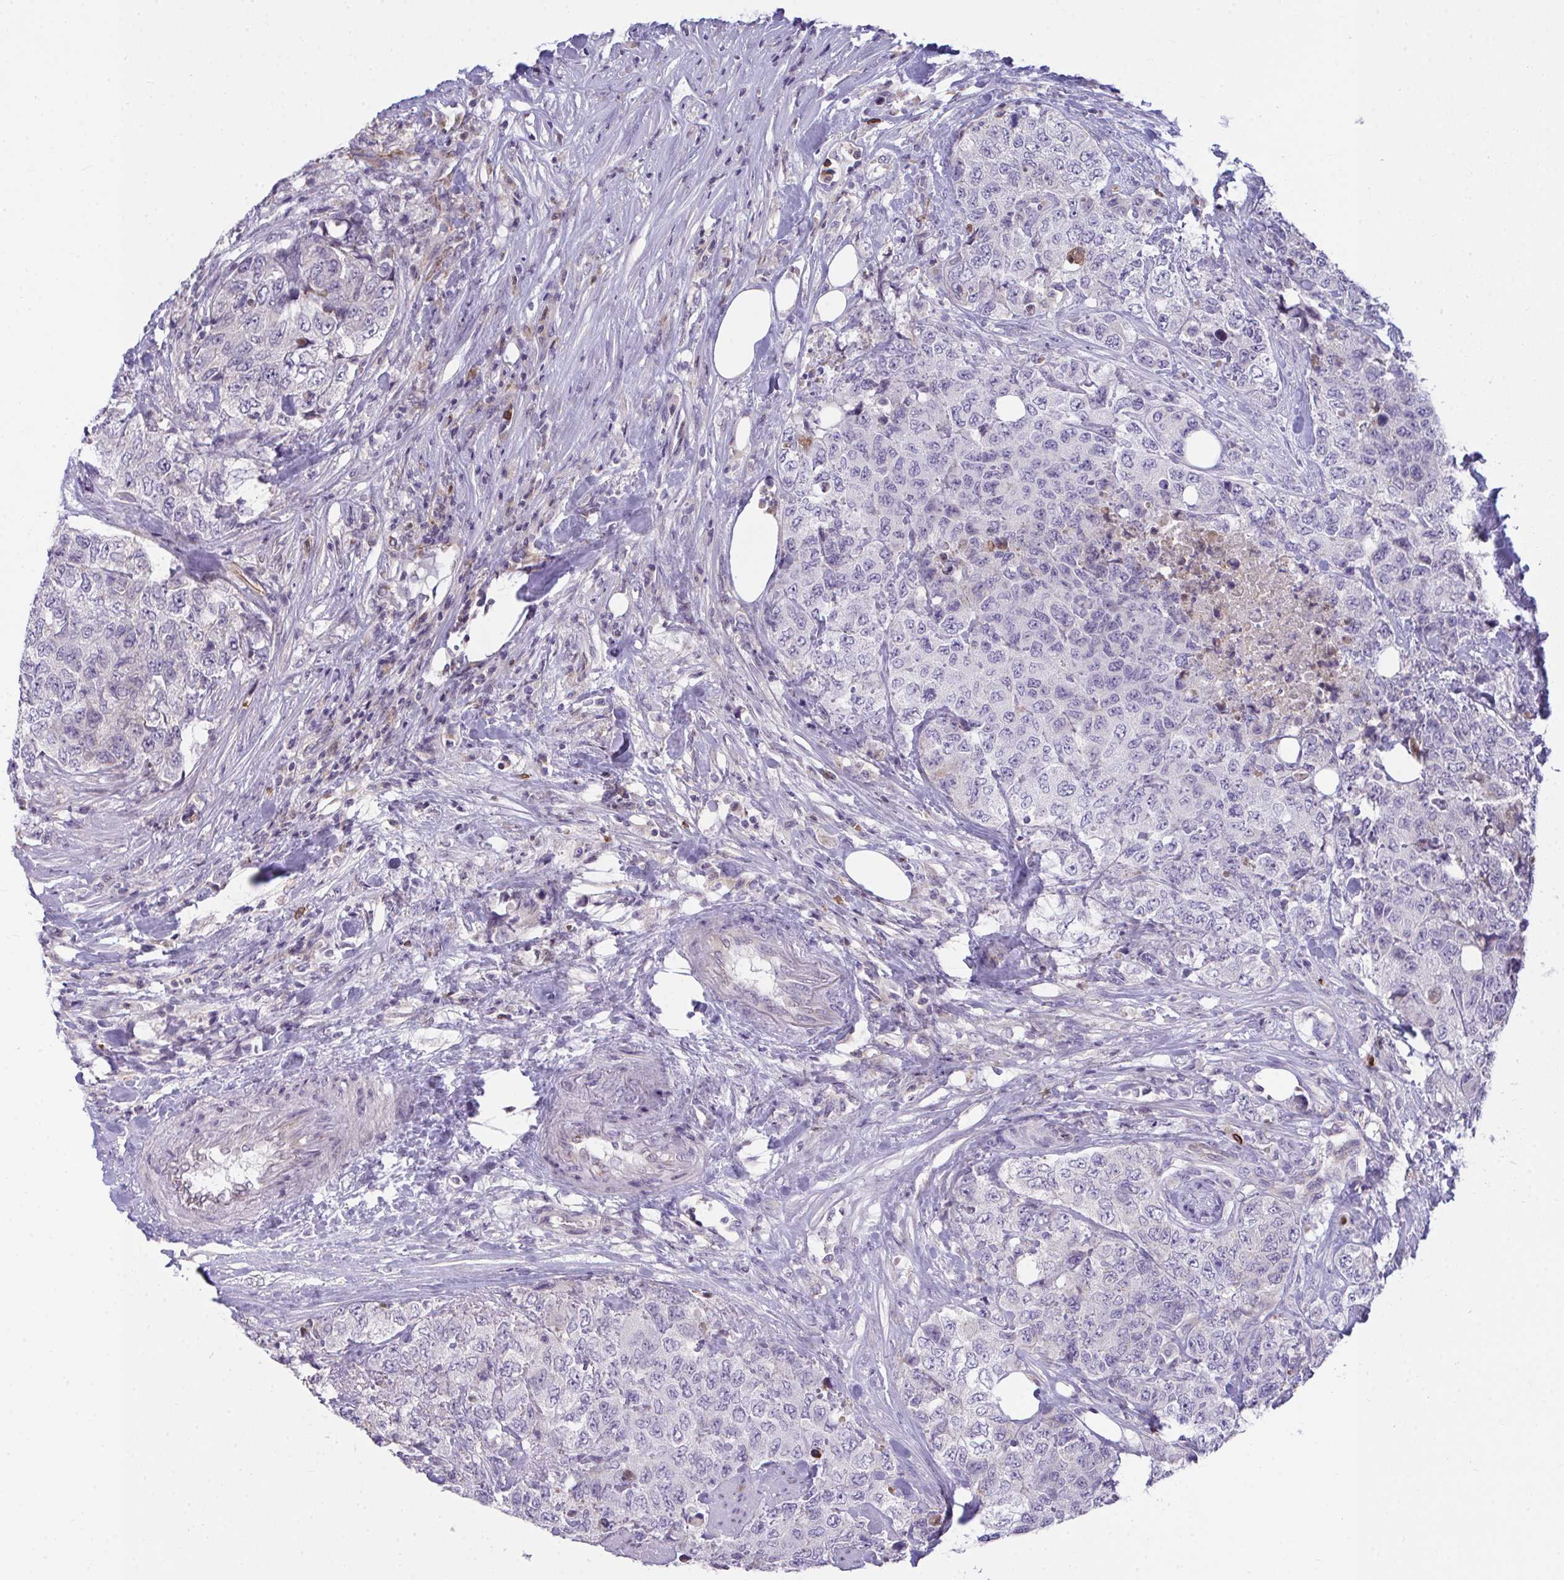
{"staining": {"intensity": "negative", "quantity": "none", "location": "none"}, "tissue": "urothelial cancer", "cell_type": "Tumor cells", "image_type": "cancer", "snomed": [{"axis": "morphology", "description": "Urothelial carcinoma, High grade"}, {"axis": "topography", "description": "Urinary bladder"}], "caption": "IHC of human urothelial carcinoma (high-grade) displays no expression in tumor cells.", "gene": "SEMA6B", "patient": {"sex": "female", "age": 78}}